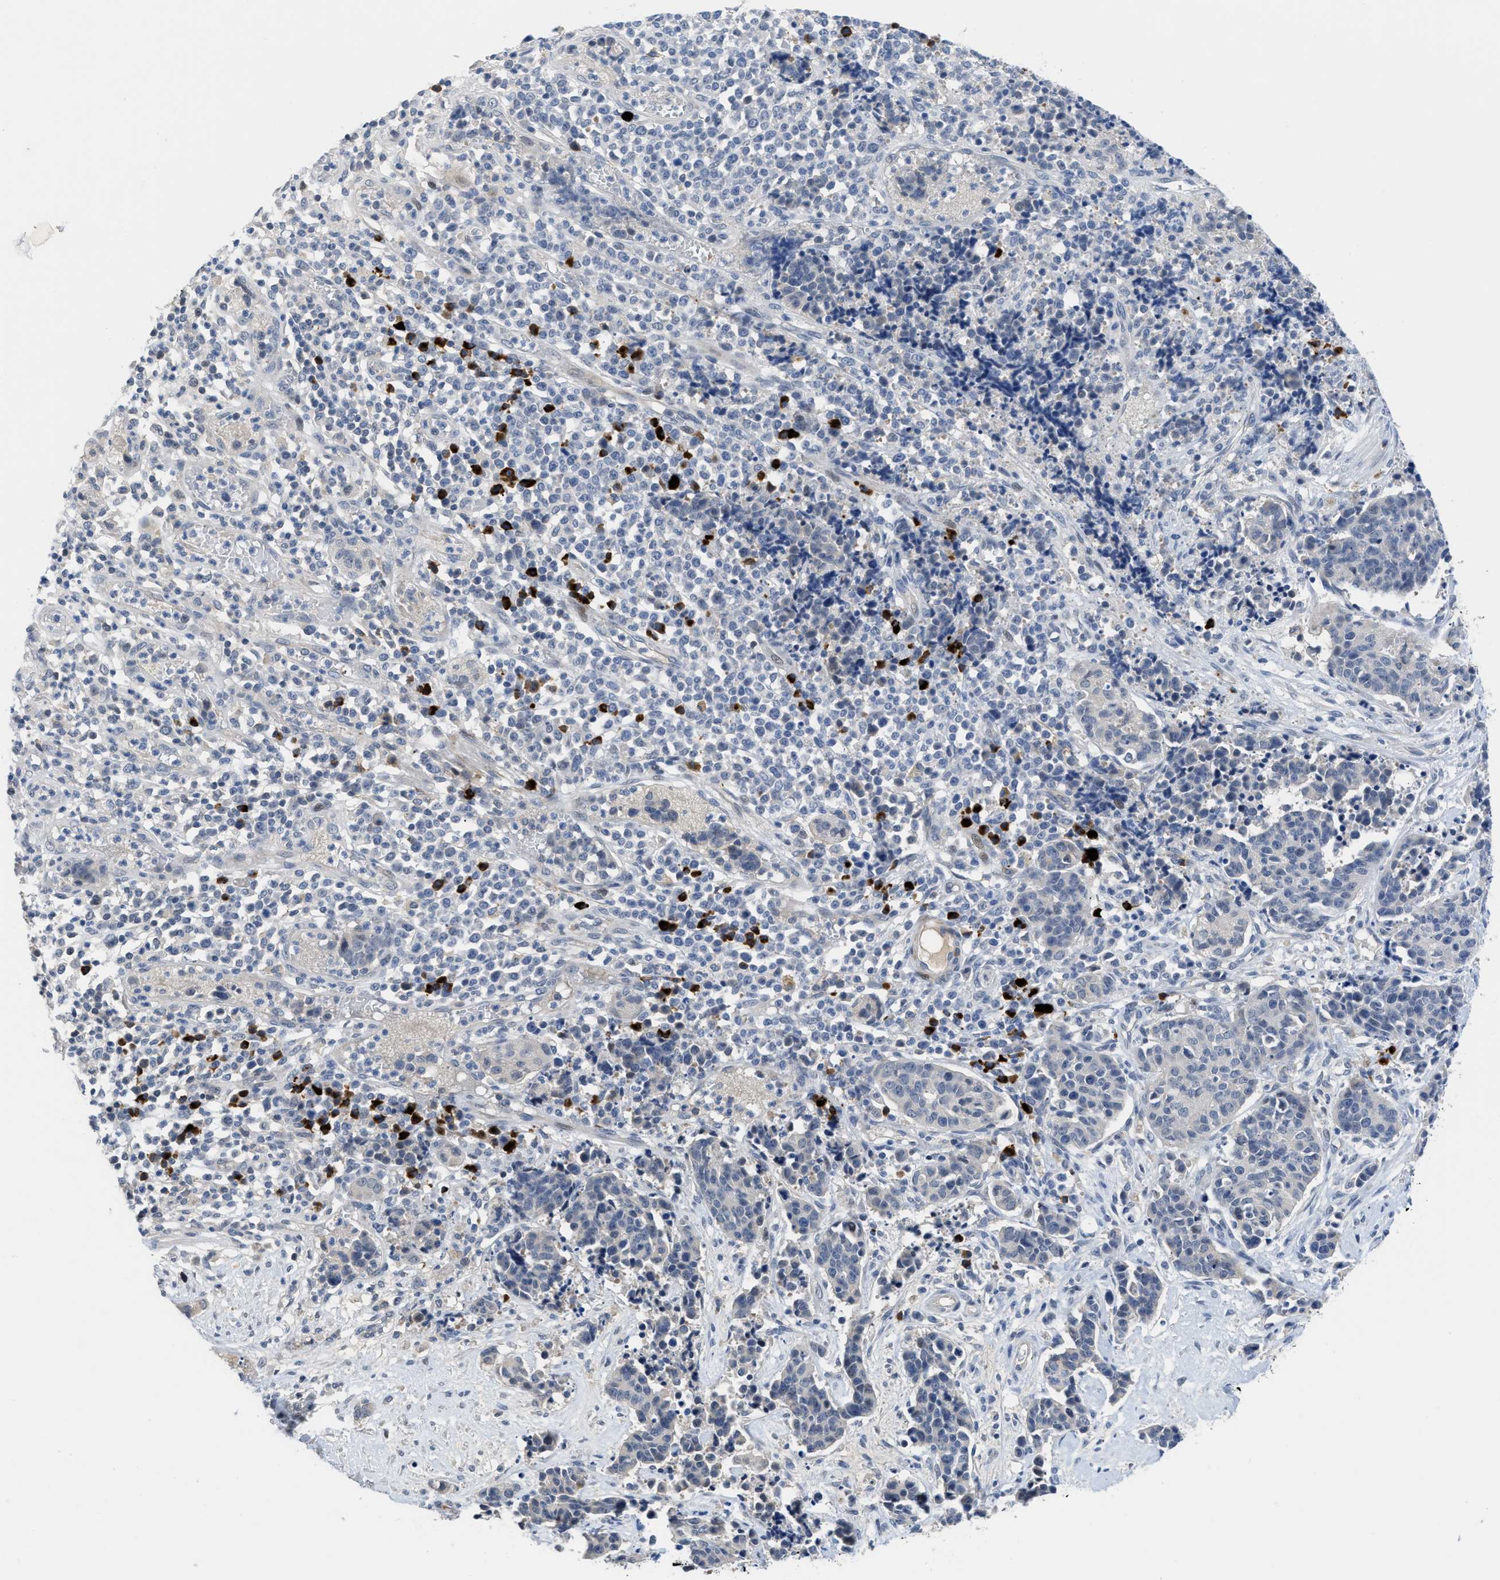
{"staining": {"intensity": "negative", "quantity": "none", "location": "none"}, "tissue": "cervical cancer", "cell_type": "Tumor cells", "image_type": "cancer", "snomed": [{"axis": "morphology", "description": "Squamous cell carcinoma, NOS"}, {"axis": "topography", "description": "Cervix"}], "caption": "Immunohistochemical staining of human squamous cell carcinoma (cervical) exhibits no significant staining in tumor cells. (Stains: DAB (3,3'-diaminobenzidine) IHC with hematoxylin counter stain, Microscopy: brightfield microscopy at high magnification).", "gene": "OR9K2", "patient": {"sex": "female", "age": 35}}